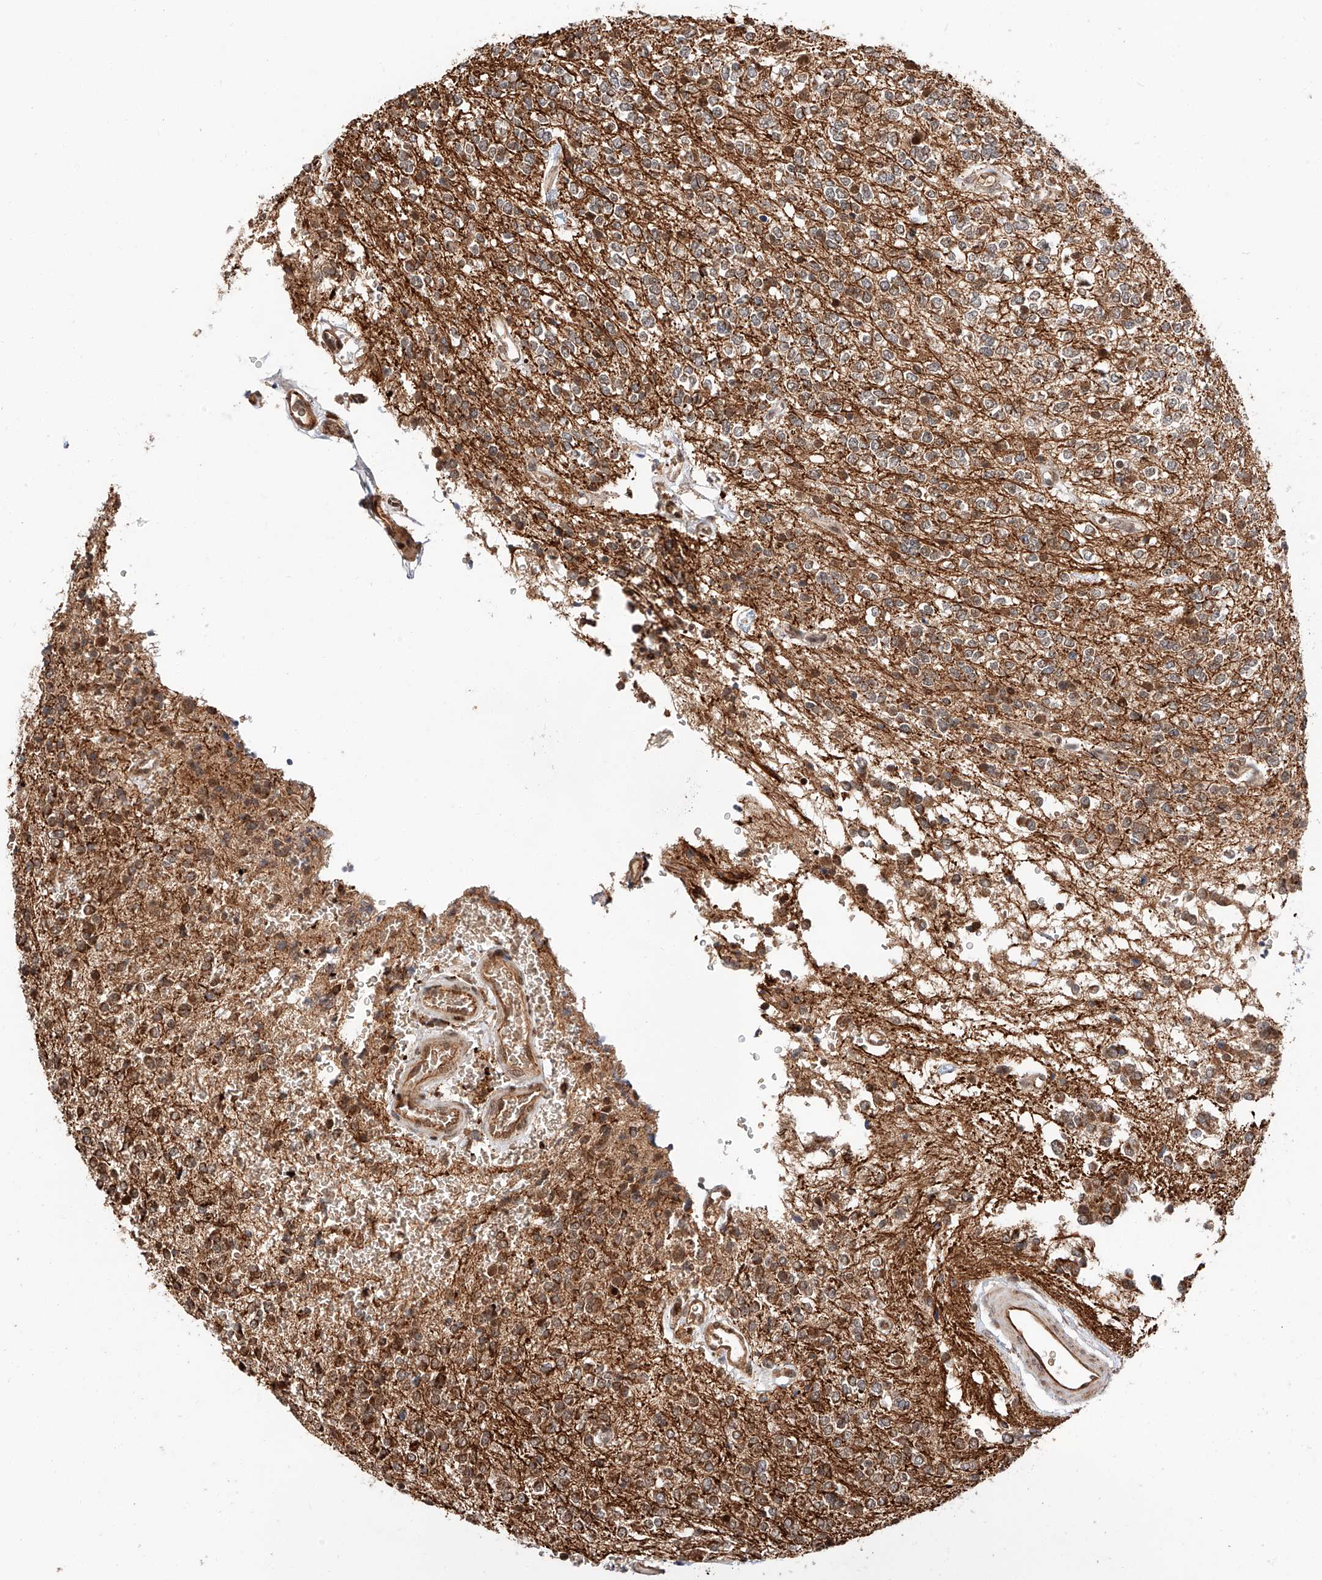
{"staining": {"intensity": "moderate", "quantity": "25%-75%", "location": "cytoplasmic/membranous"}, "tissue": "glioma", "cell_type": "Tumor cells", "image_type": "cancer", "snomed": [{"axis": "morphology", "description": "Glioma, malignant, High grade"}, {"axis": "topography", "description": "Brain"}], "caption": "Immunohistochemical staining of glioma reveals moderate cytoplasmic/membranous protein staining in approximately 25%-75% of tumor cells.", "gene": "THTPA", "patient": {"sex": "male", "age": 34}}